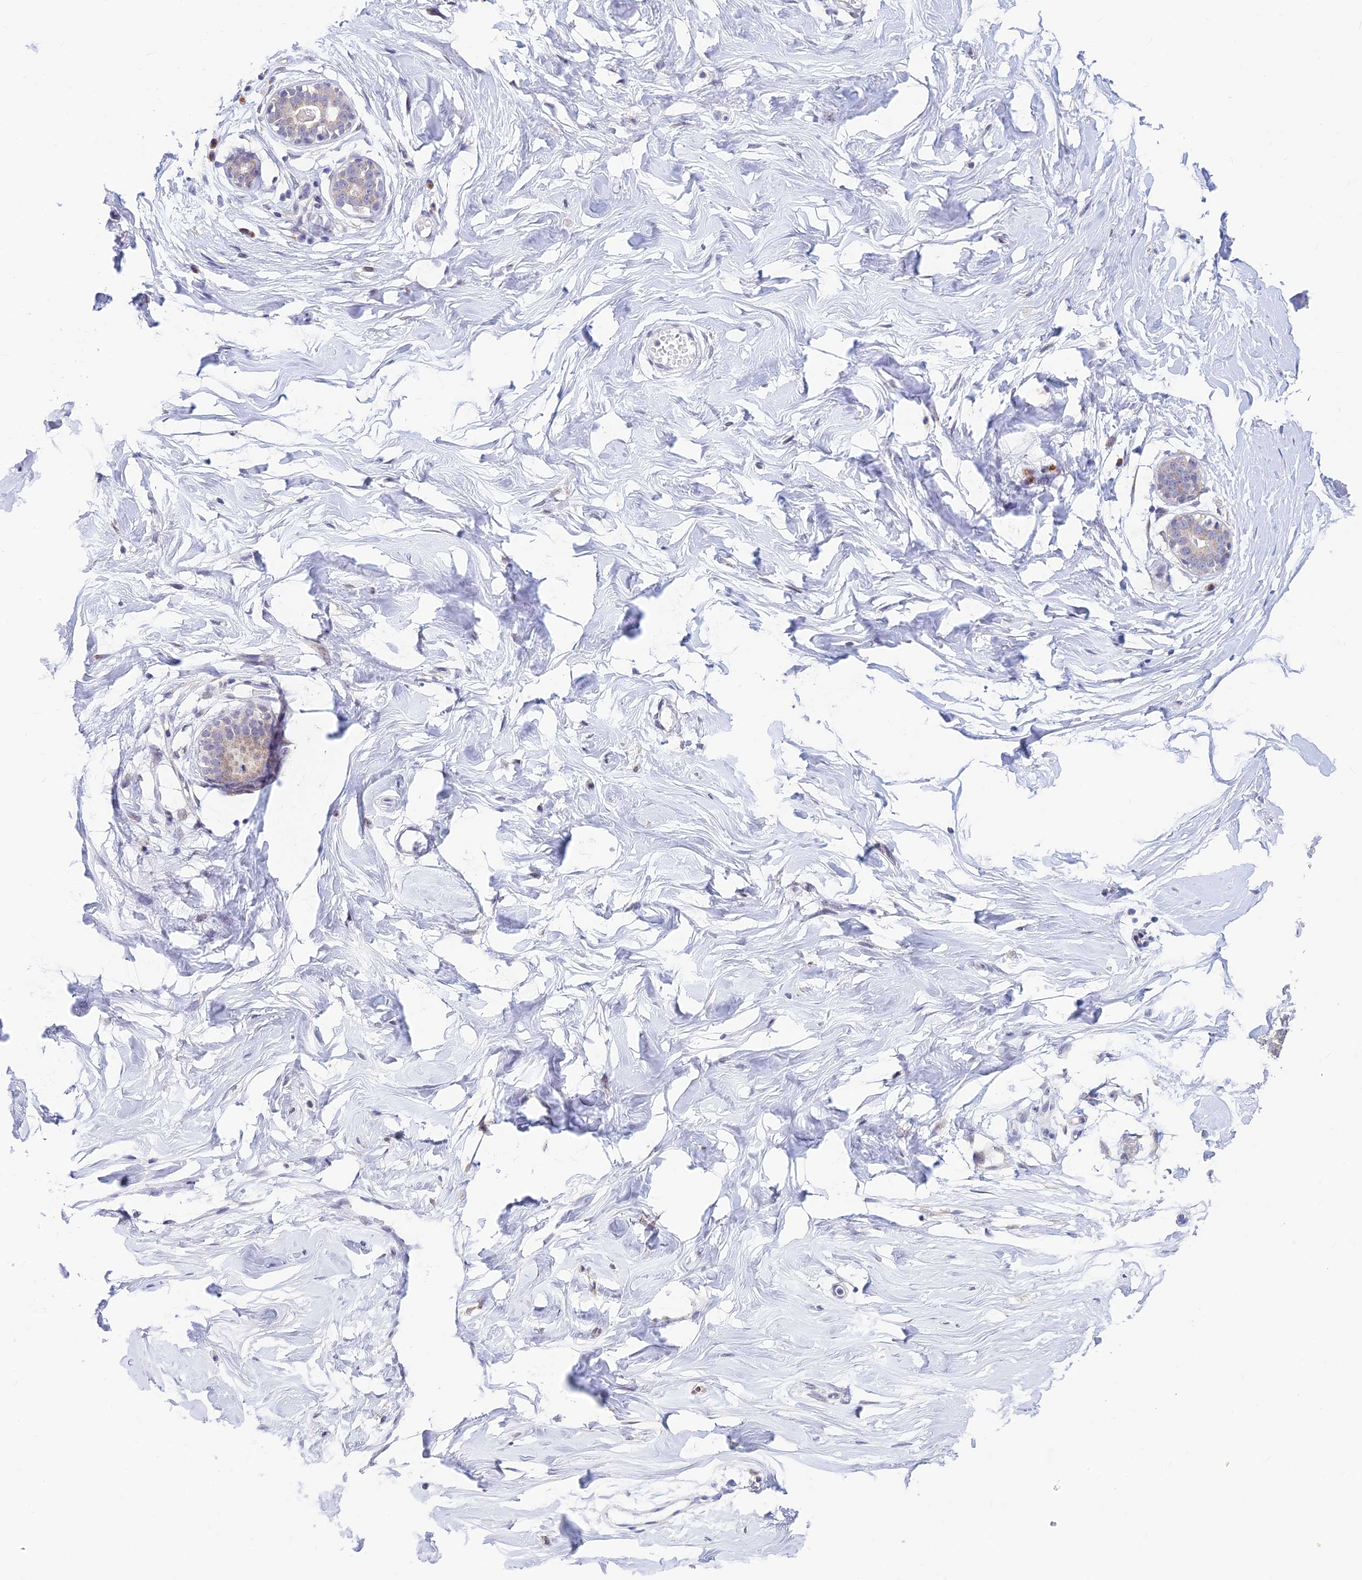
{"staining": {"intensity": "negative", "quantity": "none", "location": "none"}, "tissue": "breast", "cell_type": "Adipocytes", "image_type": "normal", "snomed": [{"axis": "morphology", "description": "Normal tissue, NOS"}, {"axis": "morphology", "description": "Adenoma, NOS"}, {"axis": "topography", "description": "Breast"}], "caption": "The immunohistochemistry (IHC) histopathology image has no significant positivity in adipocytes of breast. (Brightfield microscopy of DAB immunohistochemistry at high magnification).", "gene": "INKA1", "patient": {"sex": "female", "age": 23}}